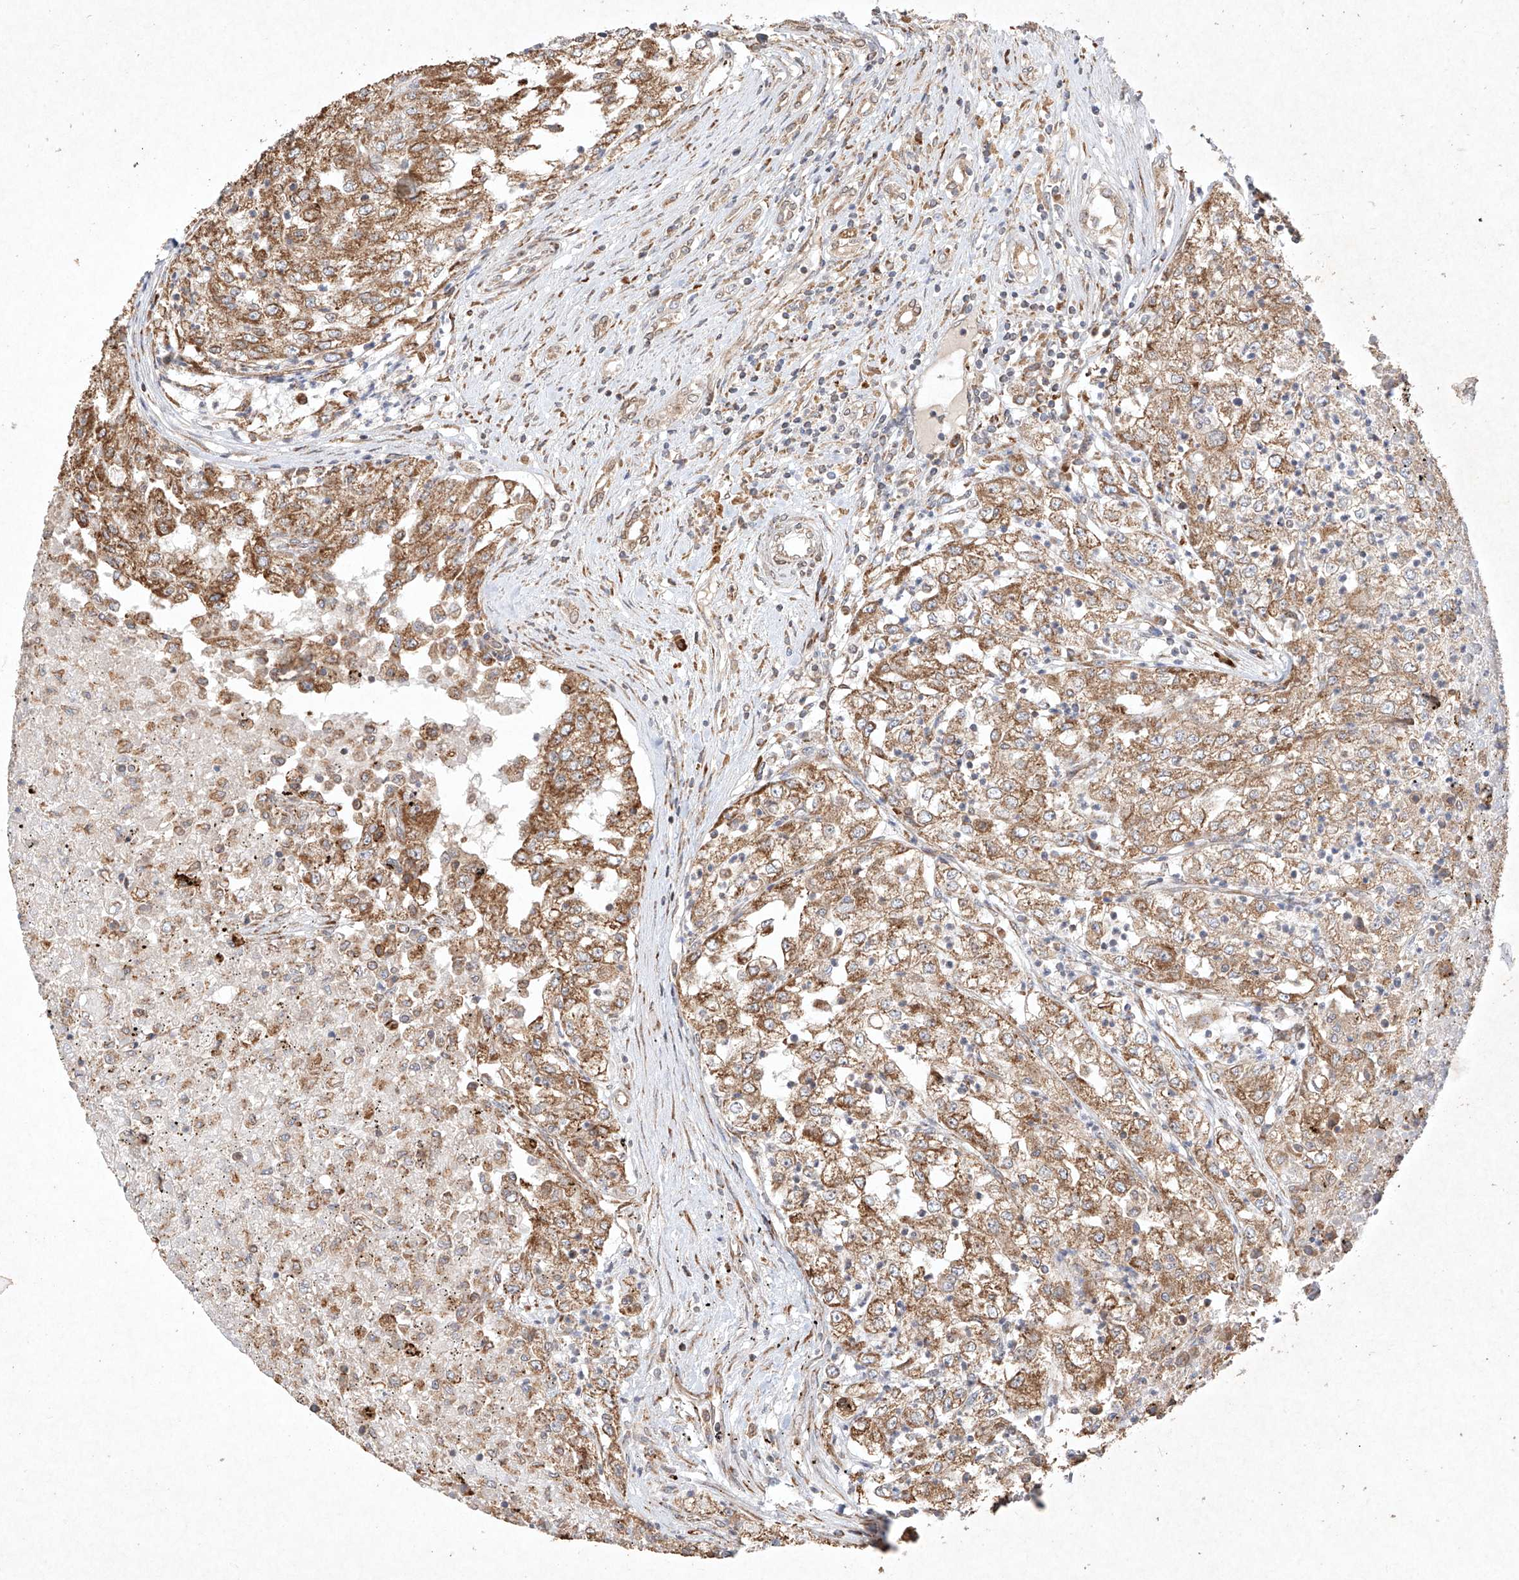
{"staining": {"intensity": "moderate", "quantity": ">75%", "location": "cytoplasmic/membranous"}, "tissue": "renal cancer", "cell_type": "Tumor cells", "image_type": "cancer", "snomed": [{"axis": "morphology", "description": "Adenocarcinoma, NOS"}, {"axis": "topography", "description": "Kidney"}], "caption": "IHC histopathology image of renal cancer (adenocarcinoma) stained for a protein (brown), which displays medium levels of moderate cytoplasmic/membranous expression in about >75% of tumor cells.", "gene": "SEMA3B", "patient": {"sex": "female", "age": 54}}